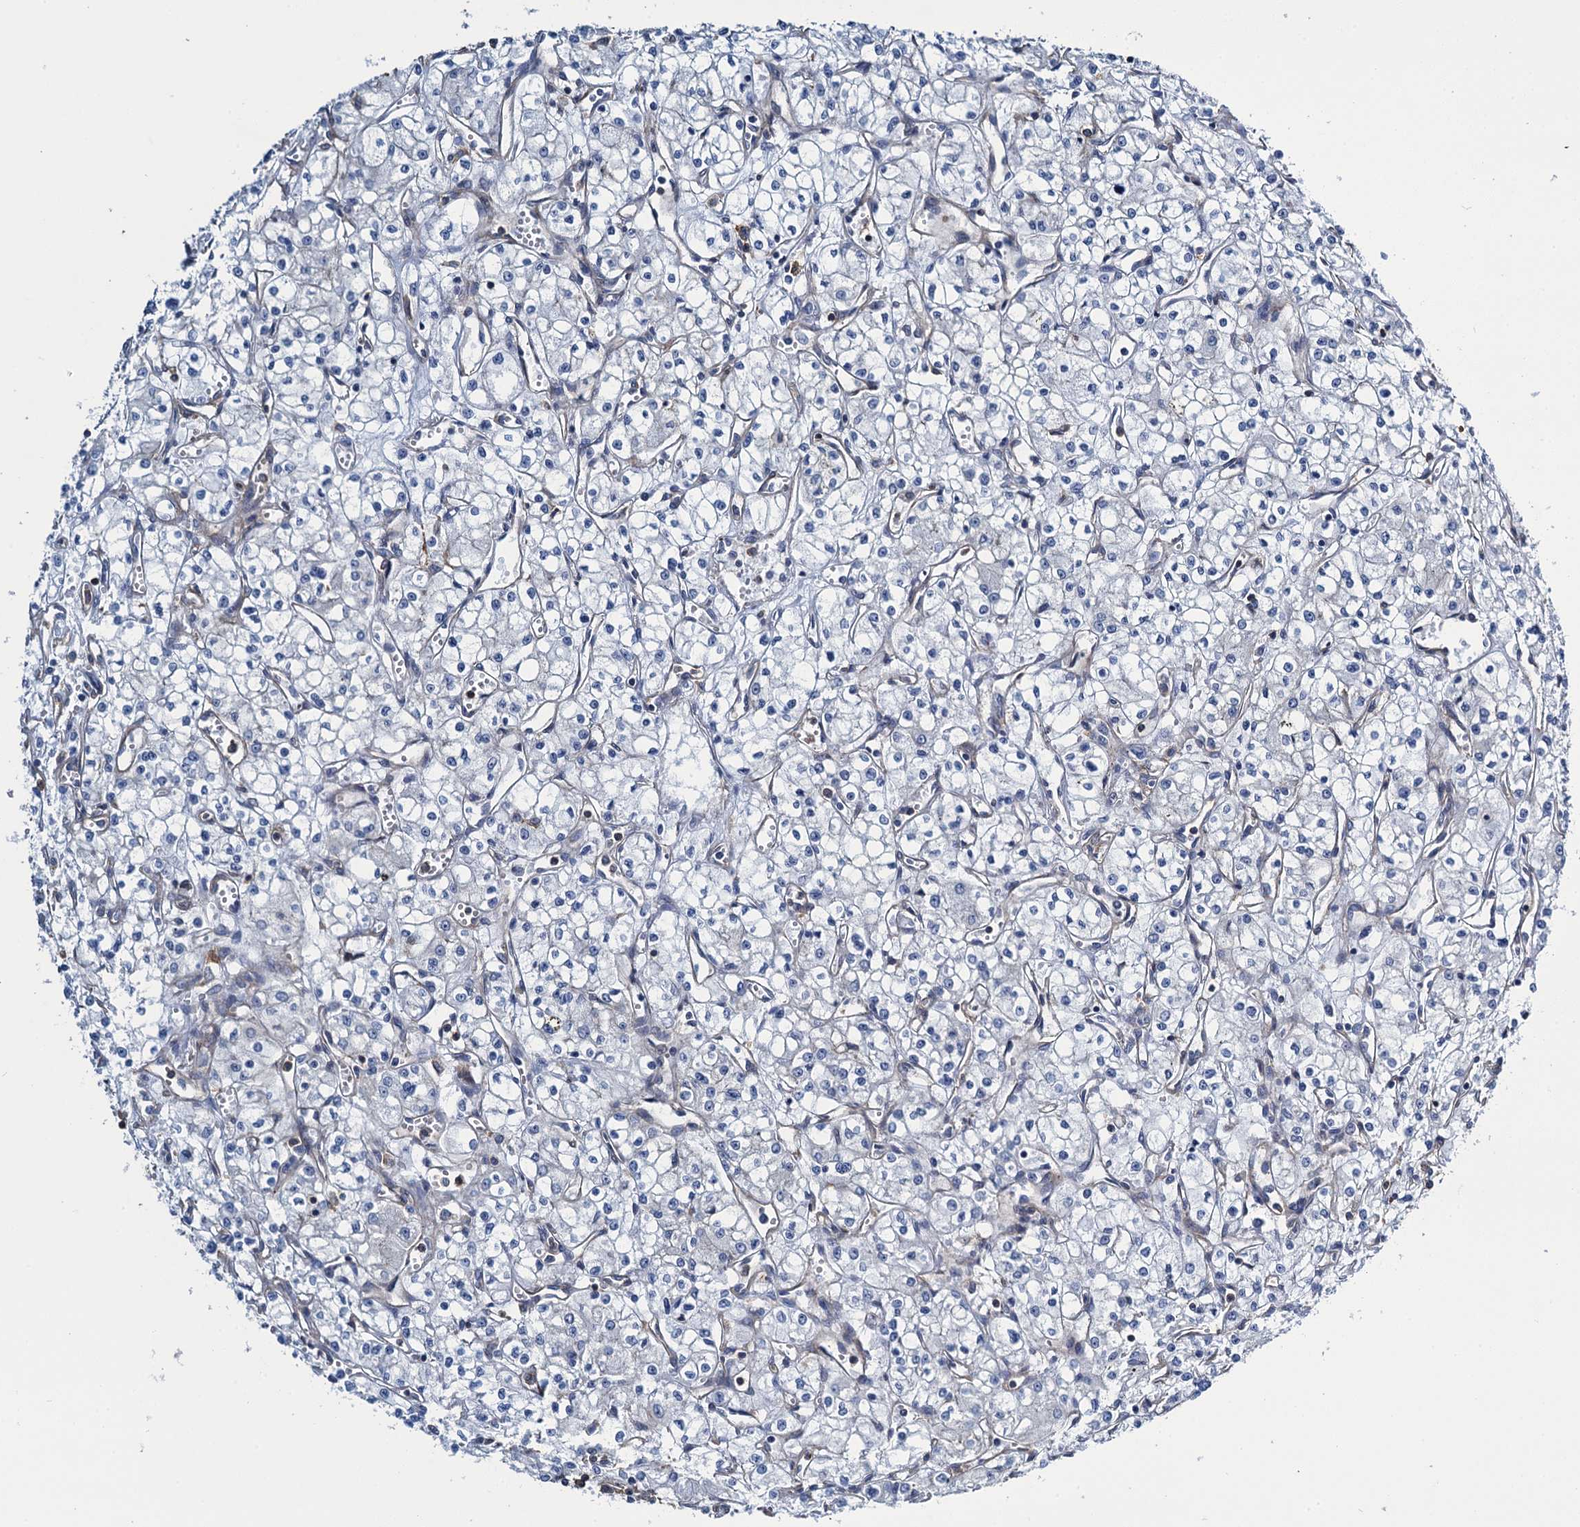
{"staining": {"intensity": "negative", "quantity": "none", "location": "none"}, "tissue": "renal cancer", "cell_type": "Tumor cells", "image_type": "cancer", "snomed": [{"axis": "morphology", "description": "Adenocarcinoma, NOS"}, {"axis": "topography", "description": "Kidney"}], "caption": "Renal cancer (adenocarcinoma) stained for a protein using immunohistochemistry (IHC) exhibits no staining tumor cells.", "gene": "PROSER2", "patient": {"sex": "male", "age": 59}}